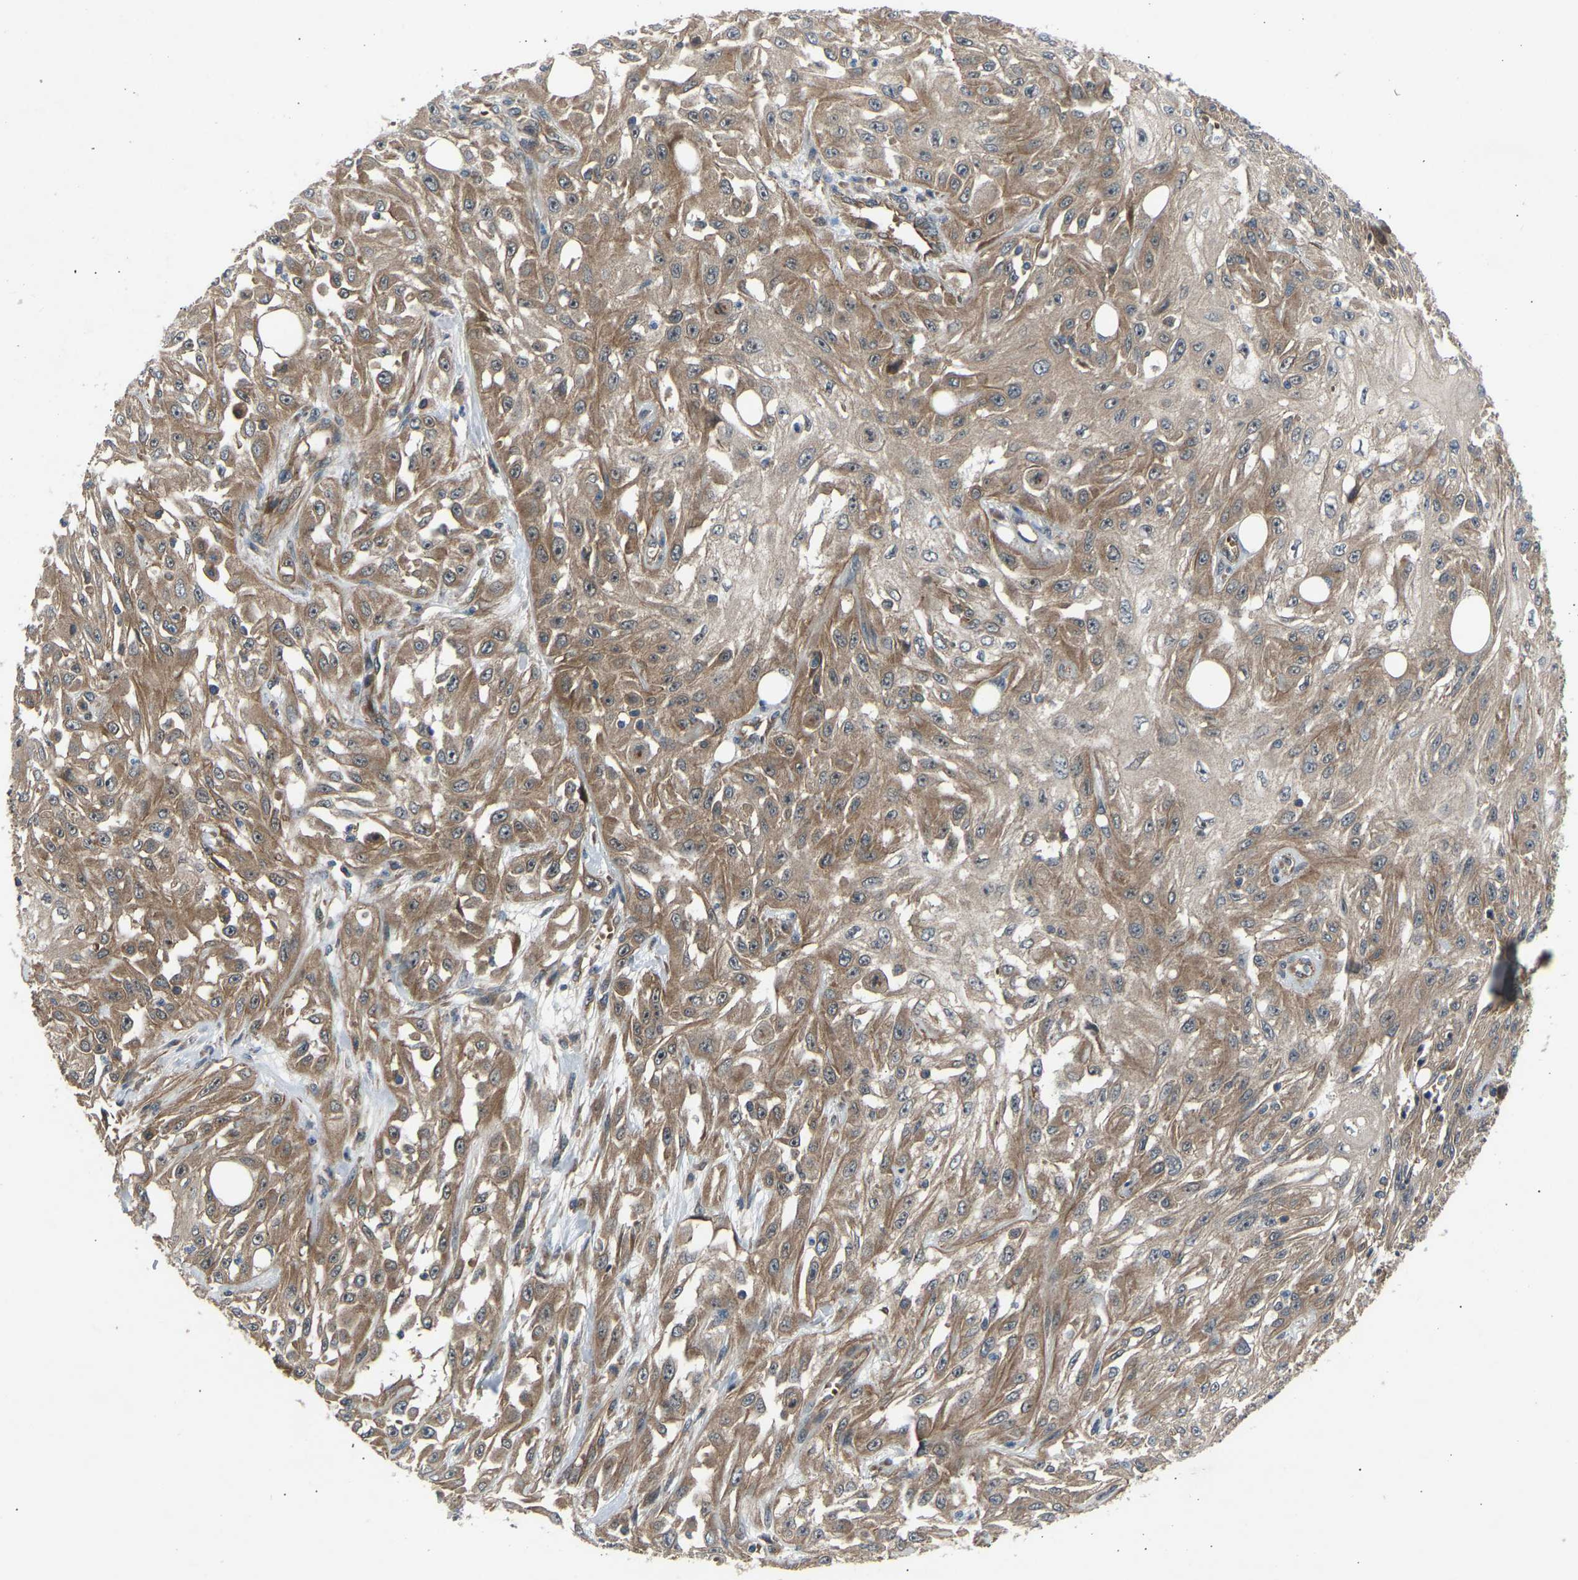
{"staining": {"intensity": "moderate", "quantity": ">75%", "location": "cytoplasmic/membranous"}, "tissue": "skin cancer", "cell_type": "Tumor cells", "image_type": "cancer", "snomed": [{"axis": "morphology", "description": "Squamous cell carcinoma, NOS"}, {"axis": "morphology", "description": "Squamous cell carcinoma, metastatic, NOS"}, {"axis": "topography", "description": "Skin"}, {"axis": "topography", "description": "Lymph node"}], "caption": "Skin cancer (metastatic squamous cell carcinoma) stained with immunohistochemistry displays moderate cytoplasmic/membranous staining in approximately >75% of tumor cells.", "gene": "GAS2L1", "patient": {"sex": "male", "age": 75}}